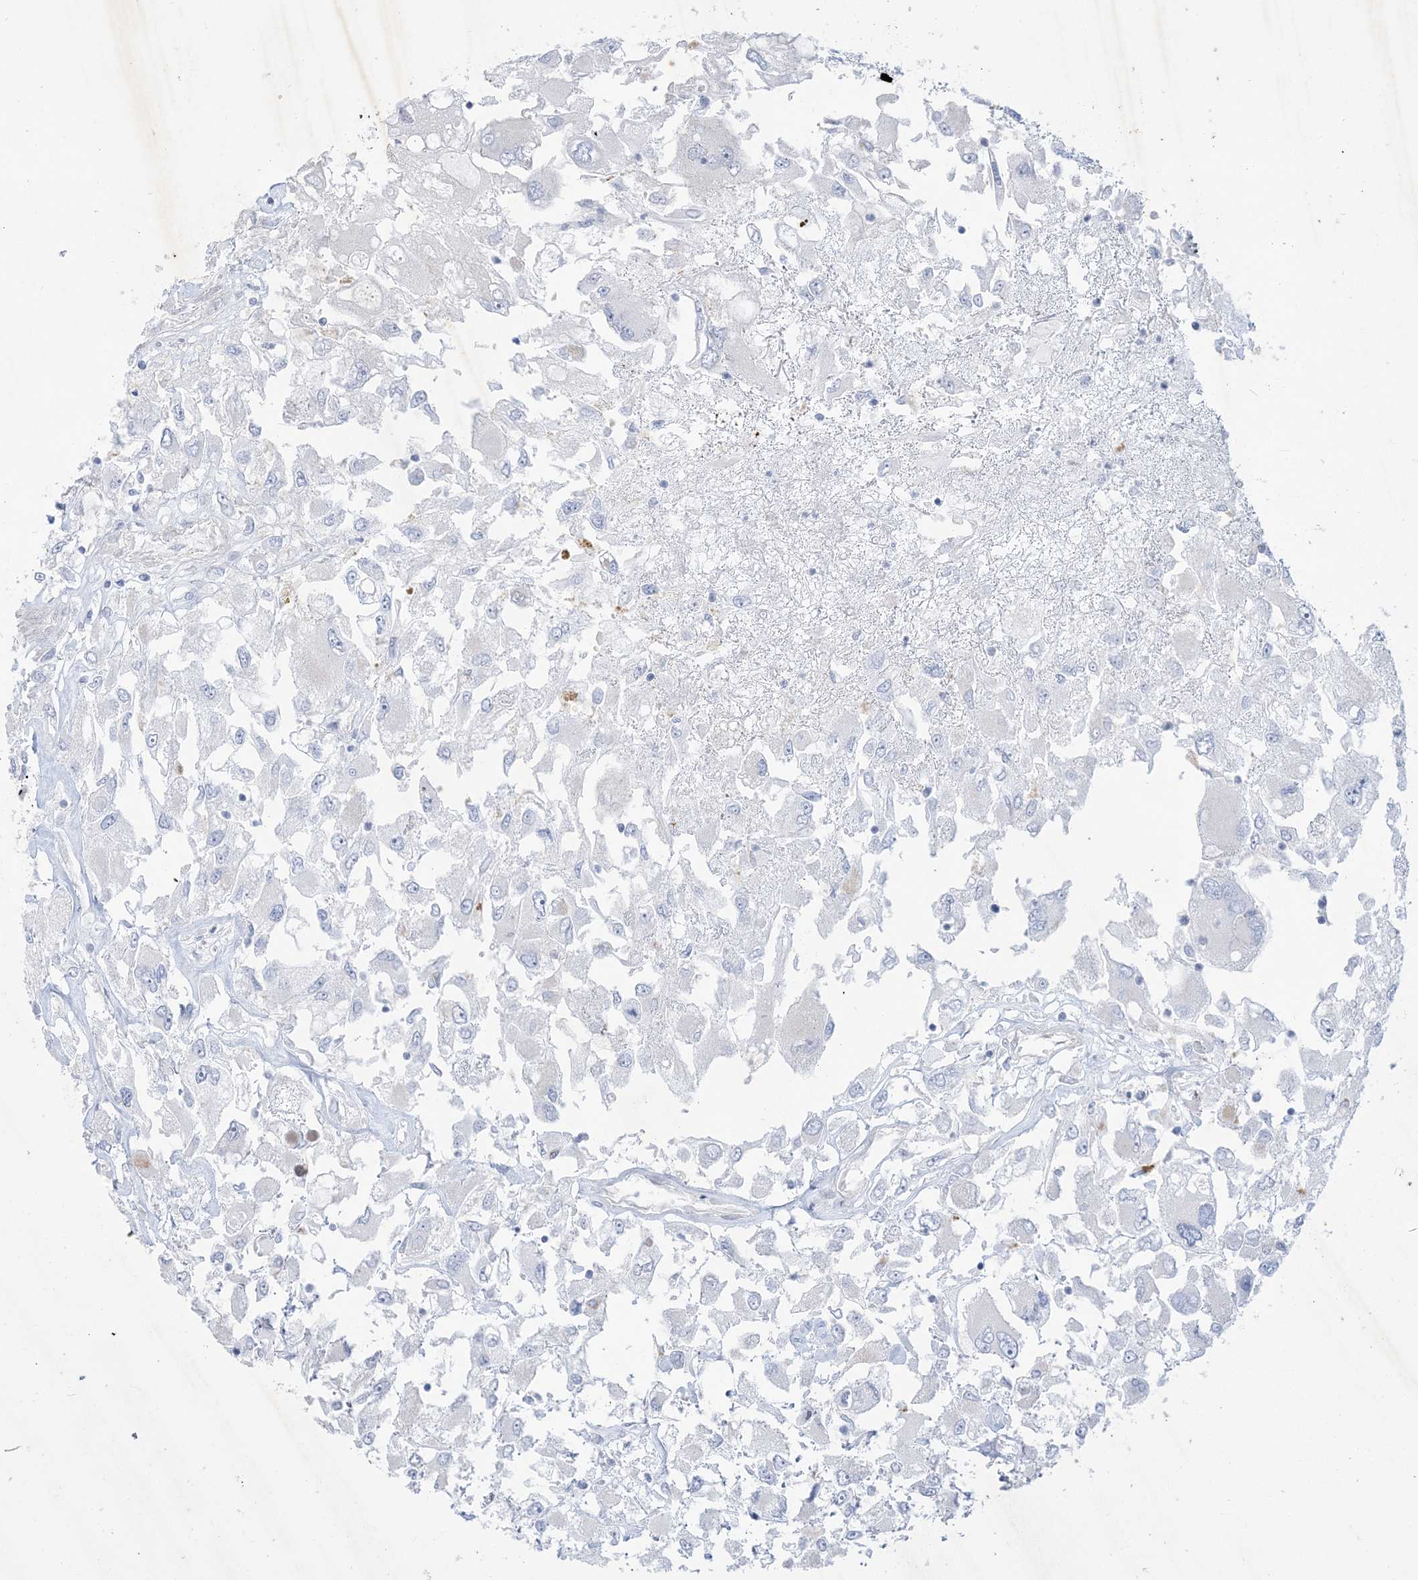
{"staining": {"intensity": "negative", "quantity": "none", "location": "none"}, "tissue": "renal cancer", "cell_type": "Tumor cells", "image_type": "cancer", "snomed": [{"axis": "morphology", "description": "Adenocarcinoma, NOS"}, {"axis": "topography", "description": "Kidney"}], "caption": "A micrograph of human renal cancer is negative for staining in tumor cells.", "gene": "B3GNT7", "patient": {"sex": "female", "age": 52}}